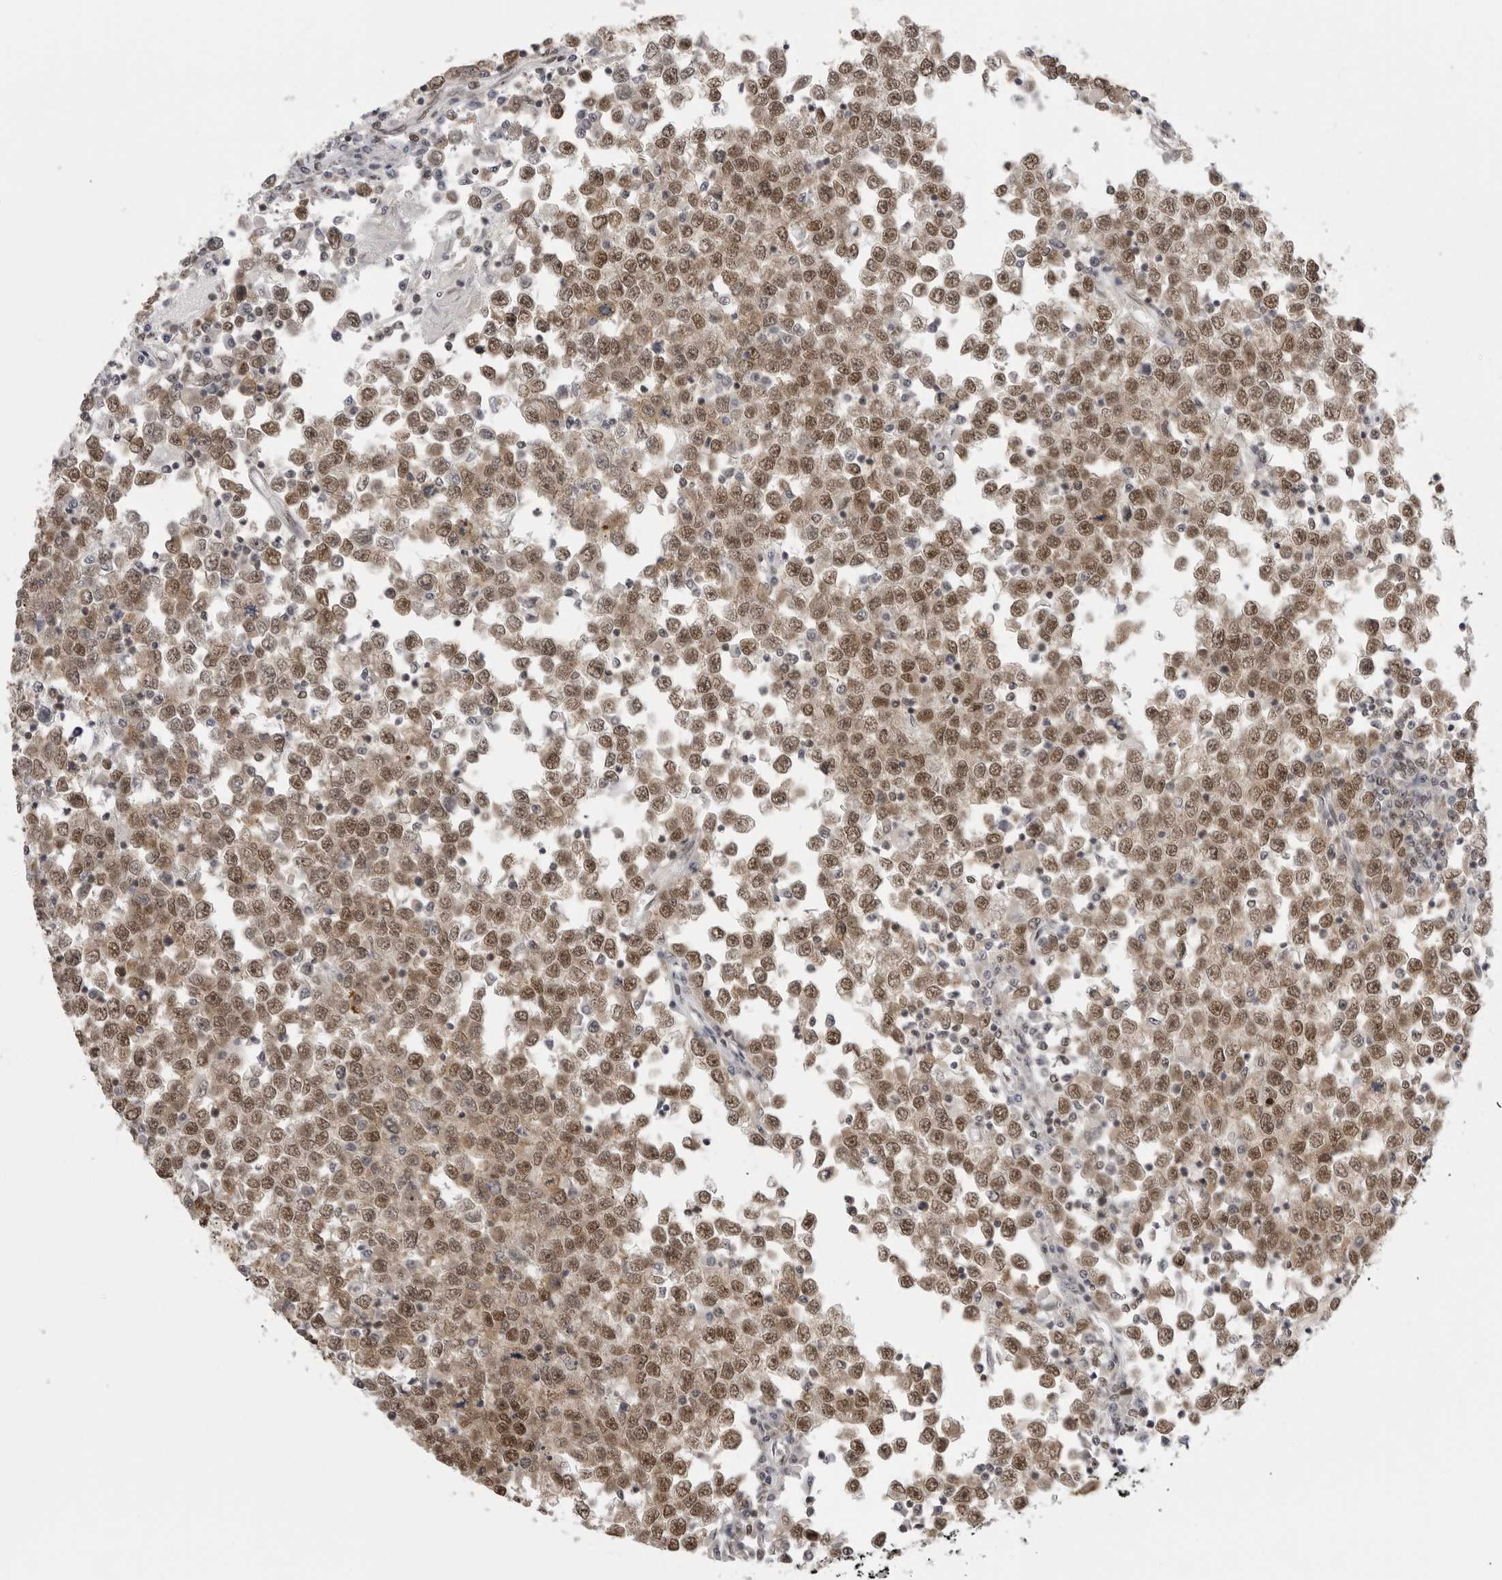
{"staining": {"intensity": "moderate", "quantity": ">75%", "location": "cytoplasmic/membranous,nuclear"}, "tissue": "testis cancer", "cell_type": "Tumor cells", "image_type": "cancer", "snomed": [{"axis": "morphology", "description": "Seminoma, NOS"}, {"axis": "topography", "description": "Testis"}], "caption": "This is a histology image of immunohistochemistry staining of testis seminoma, which shows moderate staining in the cytoplasmic/membranous and nuclear of tumor cells.", "gene": "RPA2", "patient": {"sex": "male", "age": 65}}